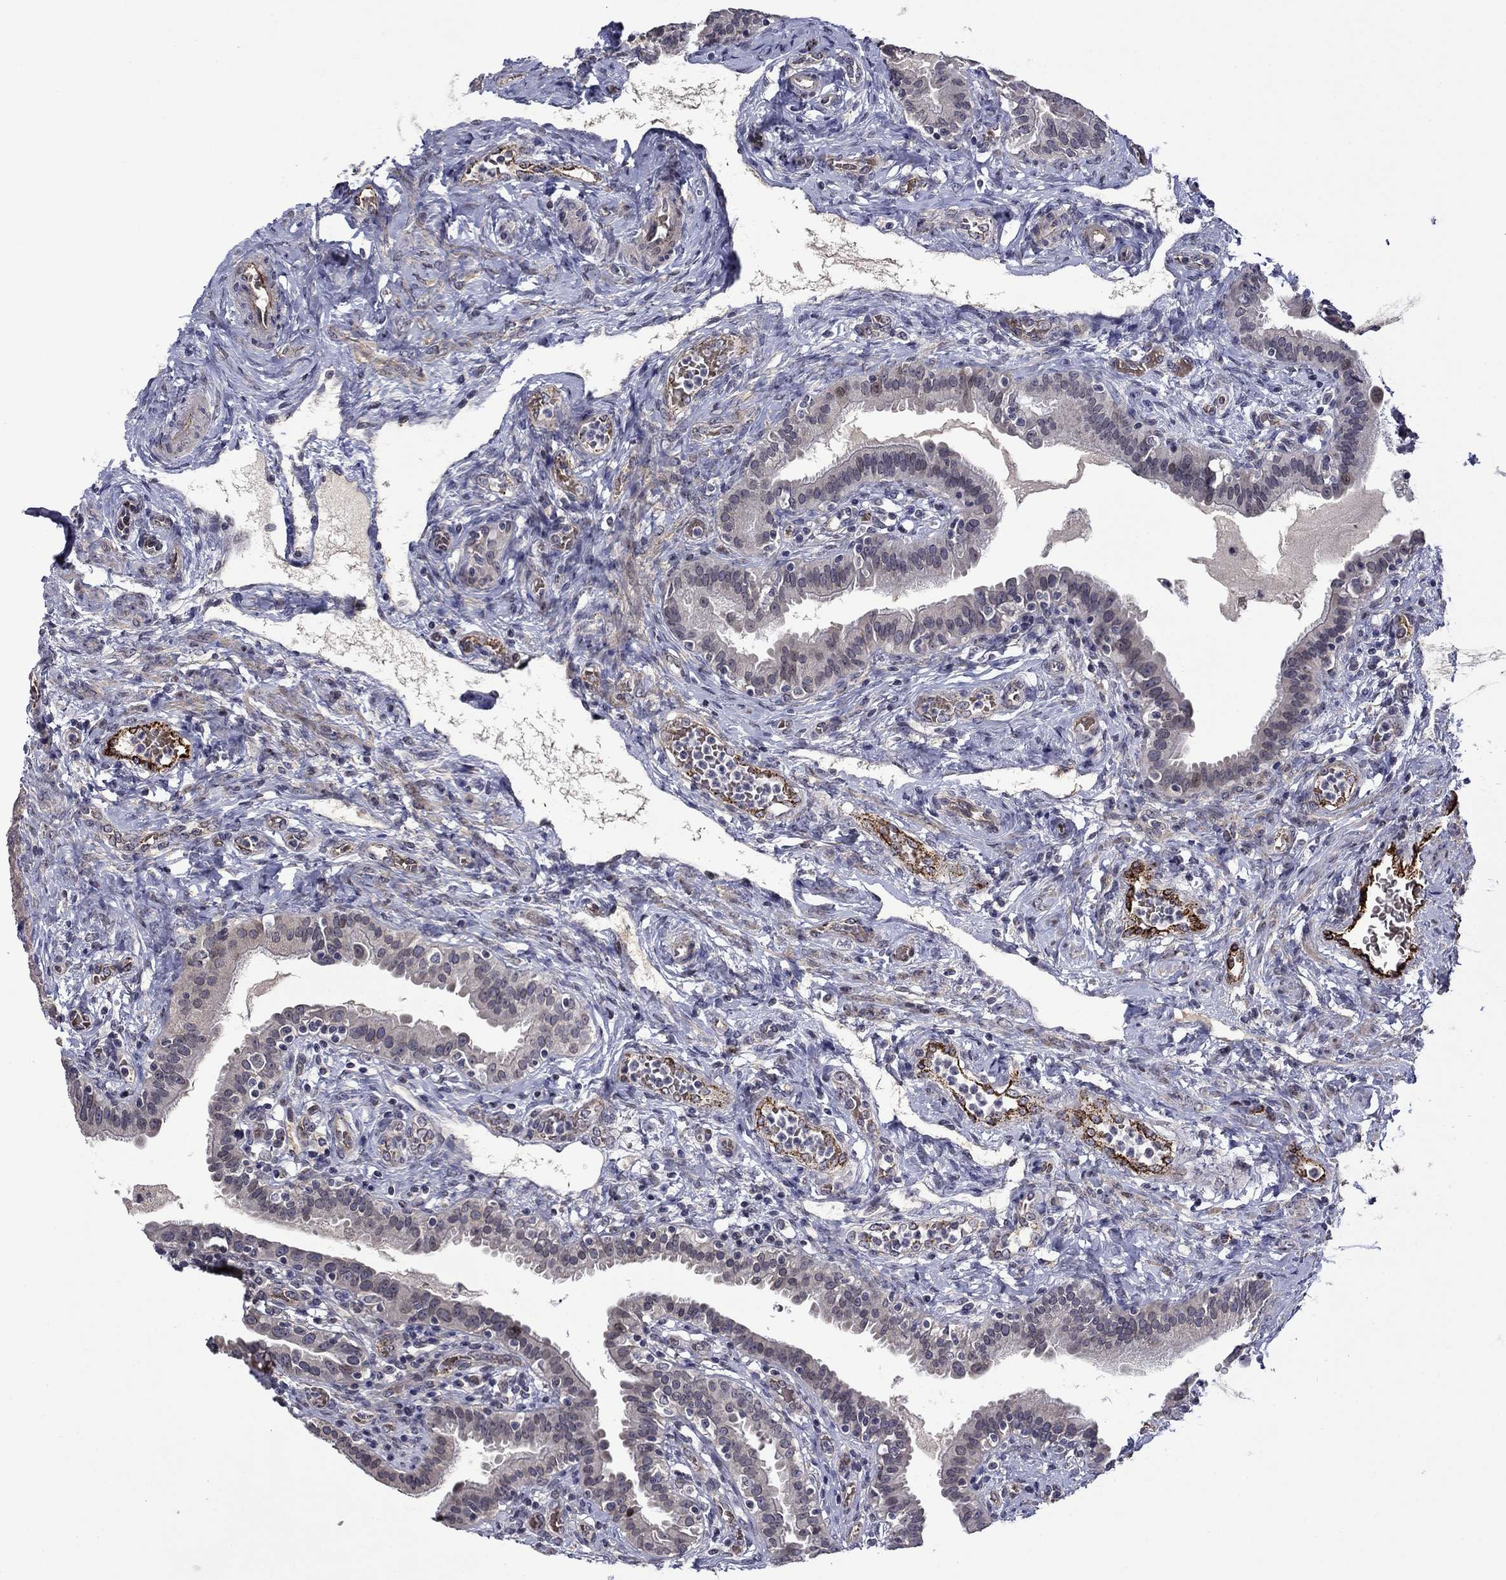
{"staining": {"intensity": "negative", "quantity": "none", "location": "none"}, "tissue": "fallopian tube", "cell_type": "Glandular cells", "image_type": "normal", "snomed": [{"axis": "morphology", "description": "Normal tissue, NOS"}, {"axis": "topography", "description": "Fallopian tube"}, {"axis": "topography", "description": "Ovary"}], "caption": "Immunohistochemical staining of normal fallopian tube reveals no significant staining in glandular cells. (DAB (3,3'-diaminobenzidine) immunohistochemistry (IHC) visualized using brightfield microscopy, high magnification).", "gene": "SLITRK1", "patient": {"sex": "female", "age": 41}}